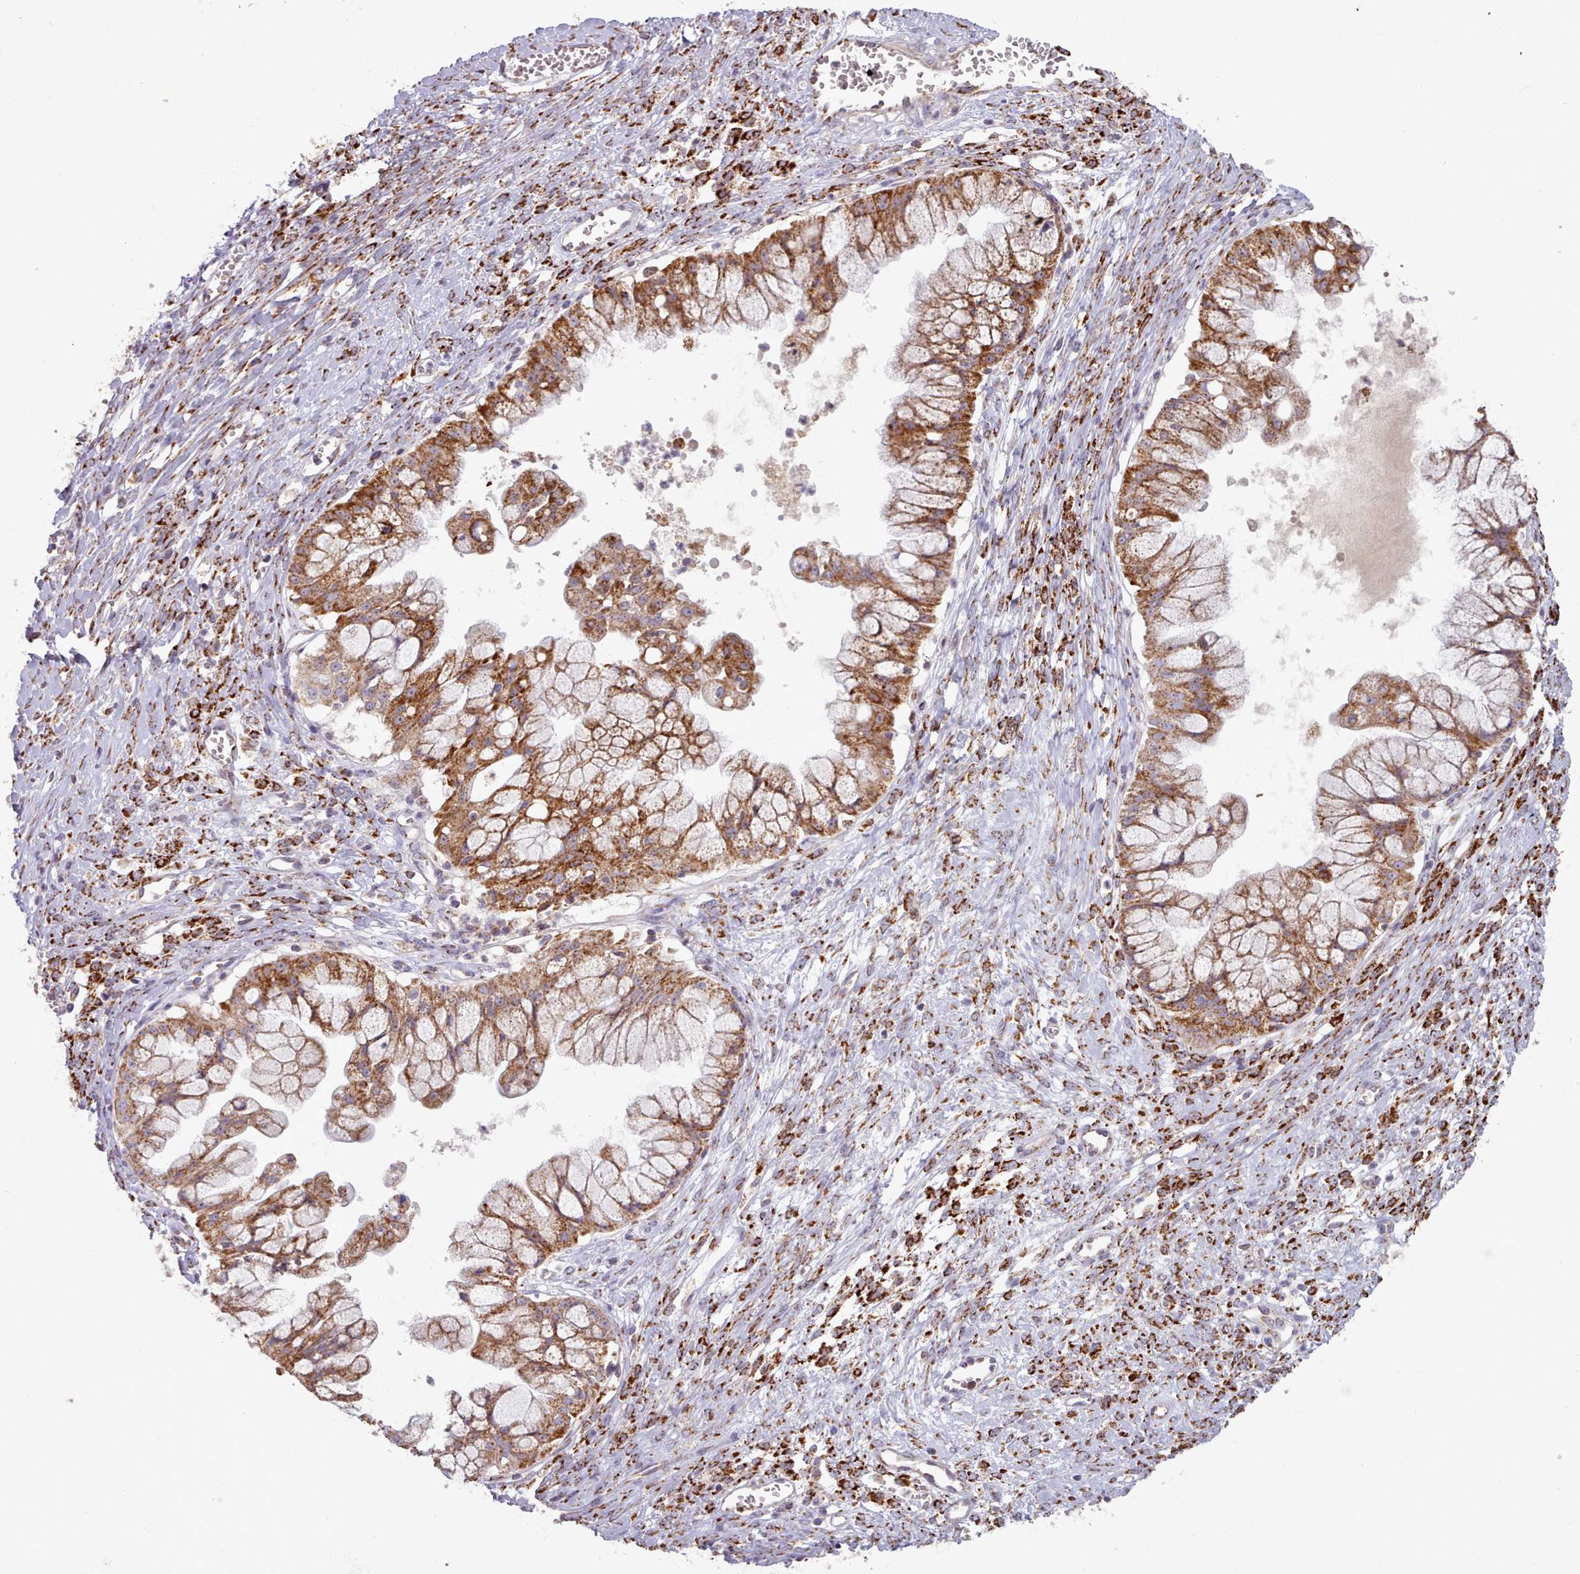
{"staining": {"intensity": "moderate", "quantity": ">75%", "location": "cytoplasmic/membranous"}, "tissue": "ovarian cancer", "cell_type": "Tumor cells", "image_type": "cancer", "snomed": [{"axis": "morphology", "description": "Cystadenocarcinoma, mucinous, NOS"}, {"axis": "topography", "description": "Ovary"}], "caption": "An image of ovarian cancer stained for a protein demonstrates moderate cytoplasmic/membranous brown staining in tumor cells. Using DAB (brown) and hematoxylin (blue) stains, captured at high magnification using brightfield microscopy.", "gene": "HSDL2", "patient": {"sex": "female", "age": 70}}